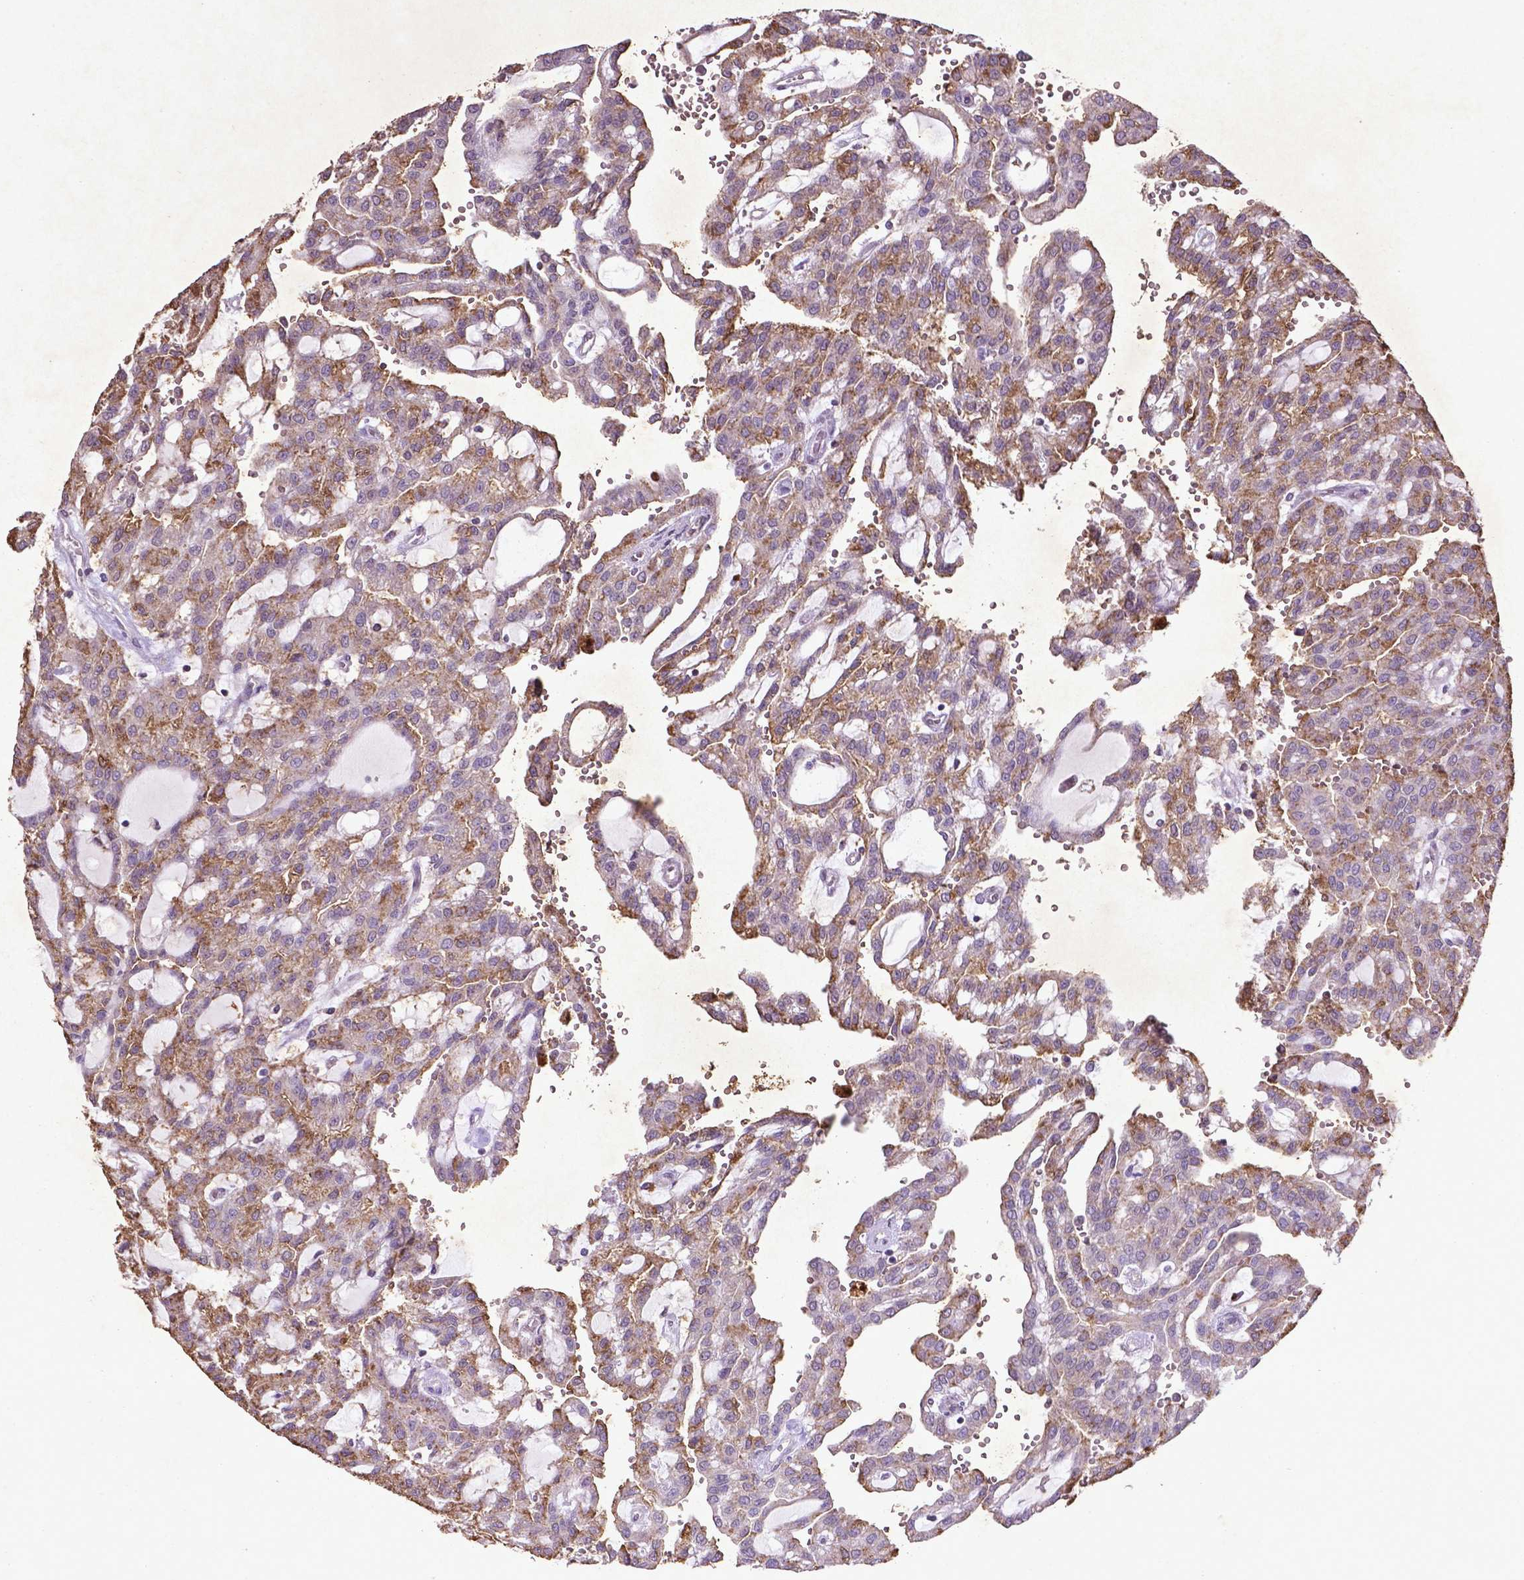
{"staining": {"intensity": "moderate", "quantity": ">75%", "location": "cytoplasmic/membranous"}, "tissue": "renal cancer", "cell_type": "Tumor cells", "image_type": "cancer", "snomed": [{"axis": "morphology", "description": "Adenocarcinoma, NOS"}, {"axis": "topography", "description": "Kidney"}], "caption": "Protein staining of adenocarcinoma (renal) tissue demonstrates moderate cytoplasmic/membranous staining in about >75% of tumor cells.", "gene": "MTOR", "patient": {"sex": "male", "age": 63}}